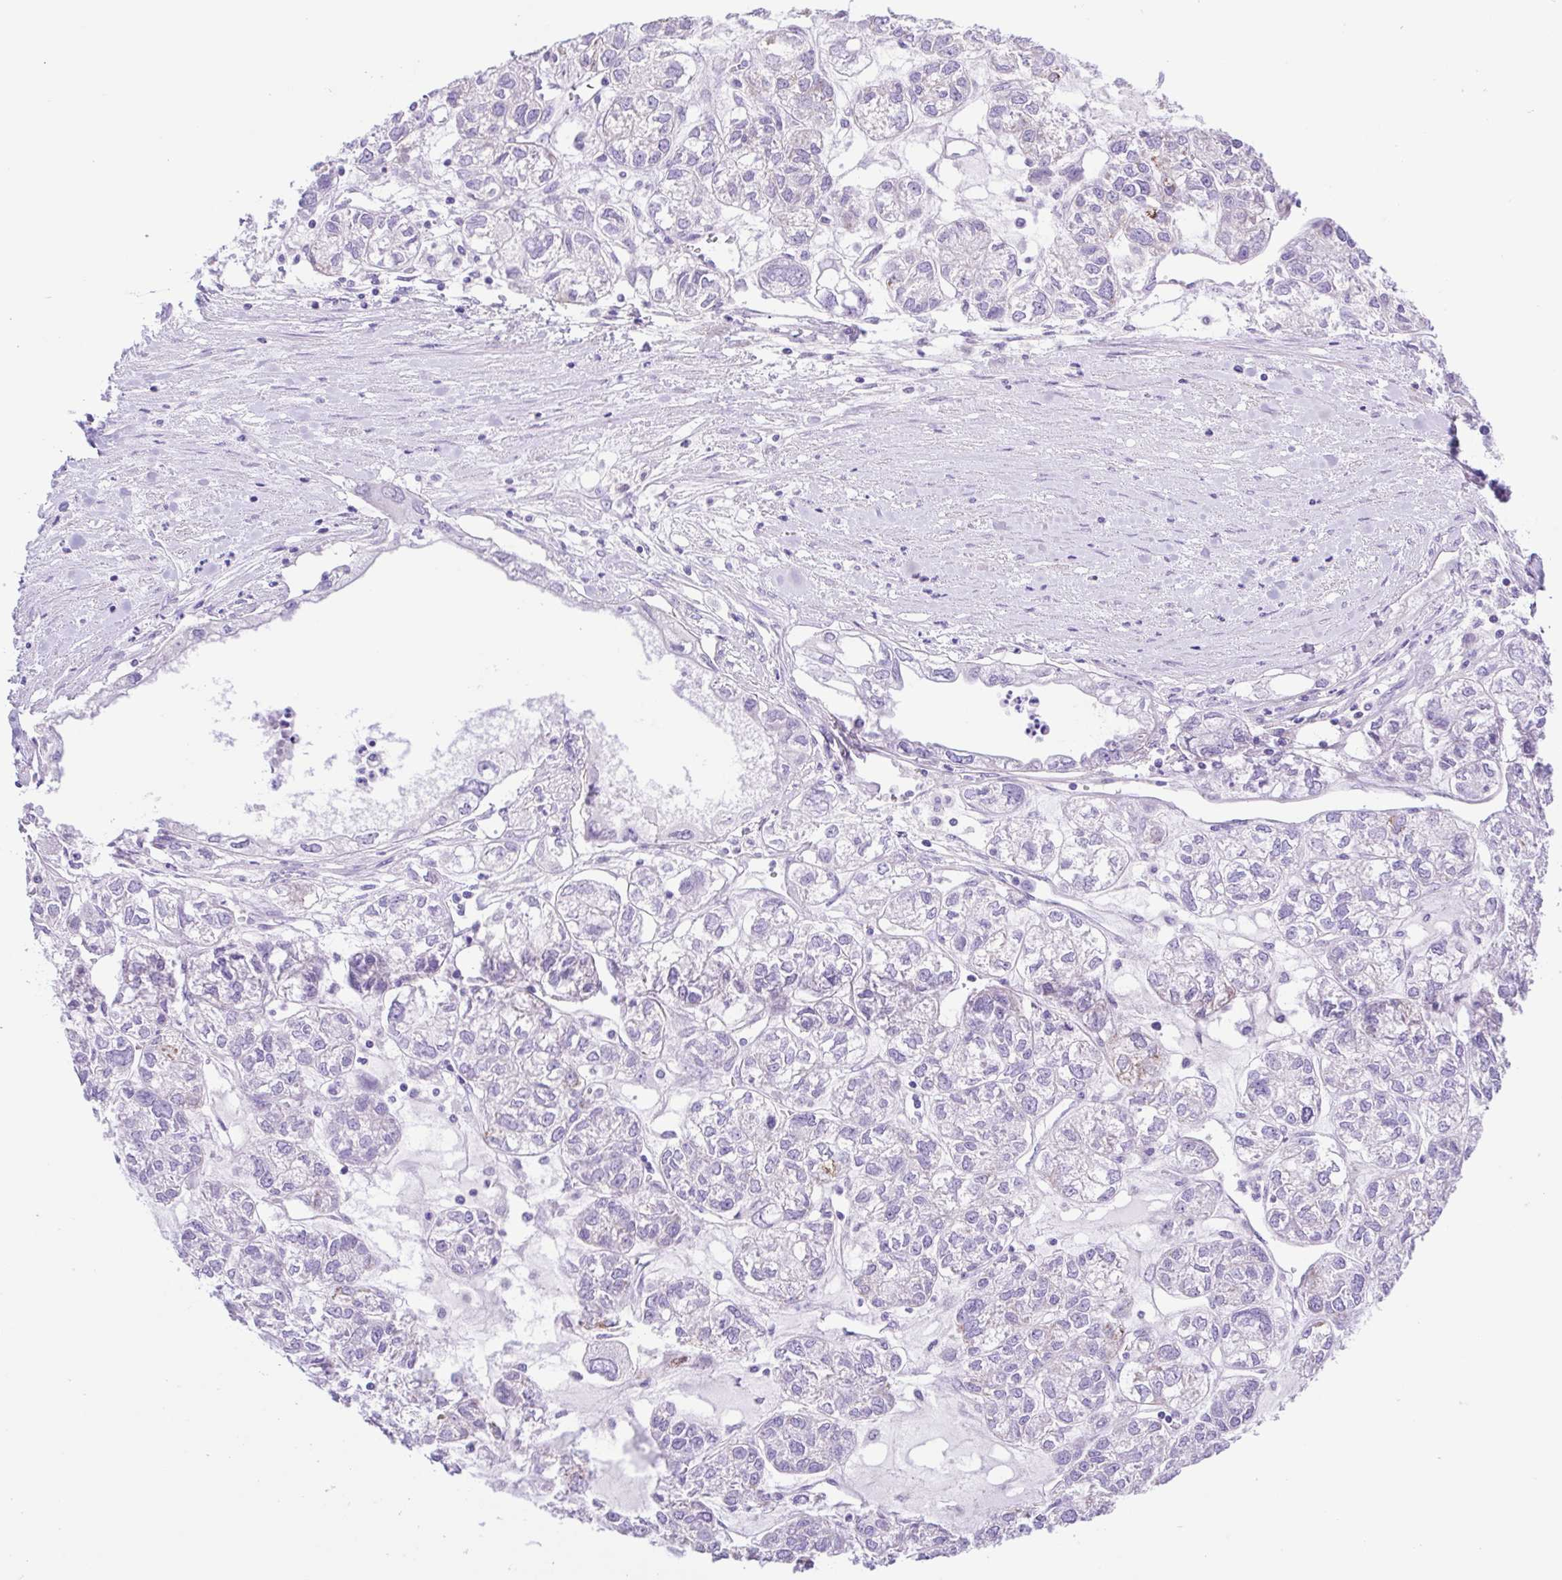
{"staining": {"intensity": "negative", "quantity": "none", "location": "none"}, "tissue": "ovarian cancer", "cell_type": "Tumor cells", "image_type": "cancer", "snomed": [{"axis": "morphology", "description": "Carcinoma, endometroid"}, {"axis": "topography", "description": "Ovary"}], "caption": "There is no significant staining in tumor cells of ovarian cancer.", "gene": "ISM2", "patient": {"sex": "female", "age": 64}}